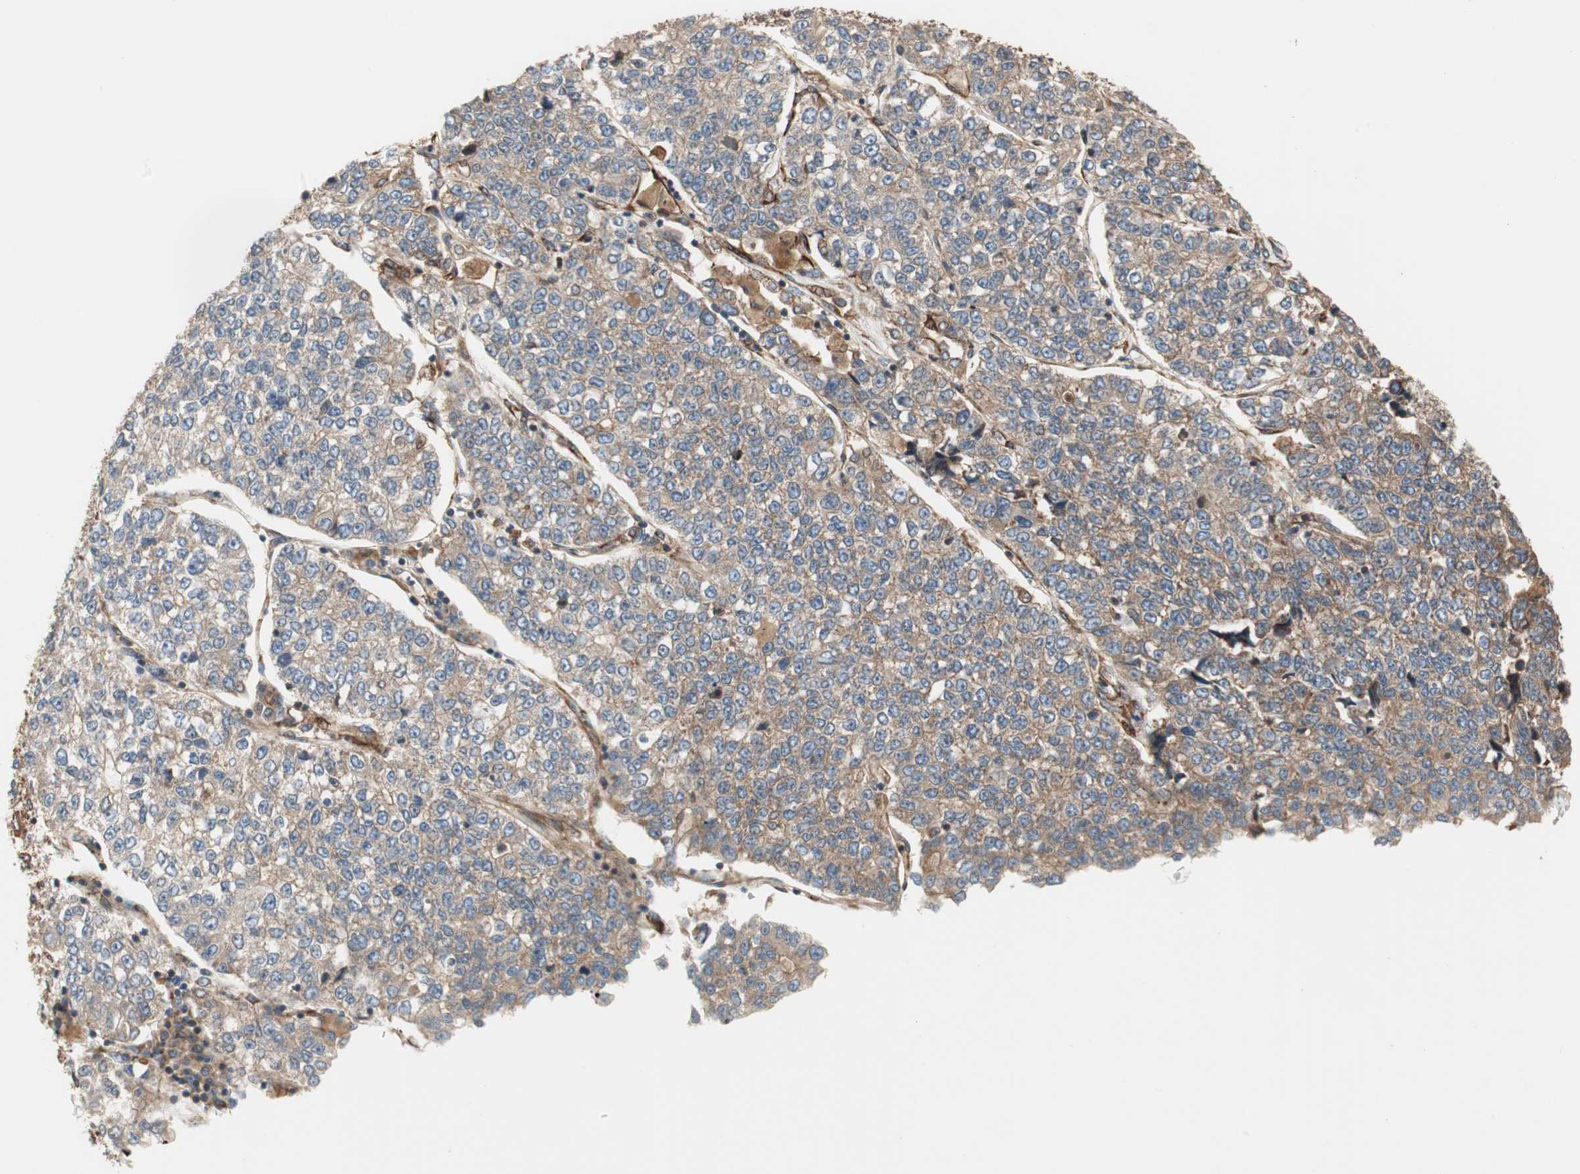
{"staining": {"intensity": "weak", "quantity": ">75%", "location": "cytoplasmic/membranous"}, "tissue": "lung cancer", "cell_type": "Tumor cells", "image_type": "cancer", "snomed": [{"axis": "morphology", "description": "Adenocarcinoma, NOS"}, {"axis": "topography", "description": "Lung"}], "caption": "Immunohistochemistry (IHC) staining of lung adenocarcinoma, which exhibits low levels of weak cytoplasmic/membranous positivity in approximately >75% of tumor cells indicating weak cytoplasmic/membranous protein staining. The staining was performed using DAB (brown) for protein detection and nuclei were counterstained in hematoxylin (blue).", "gene": "CTTNBP2NL", "patient": {"sex": "male", "age": 49}}